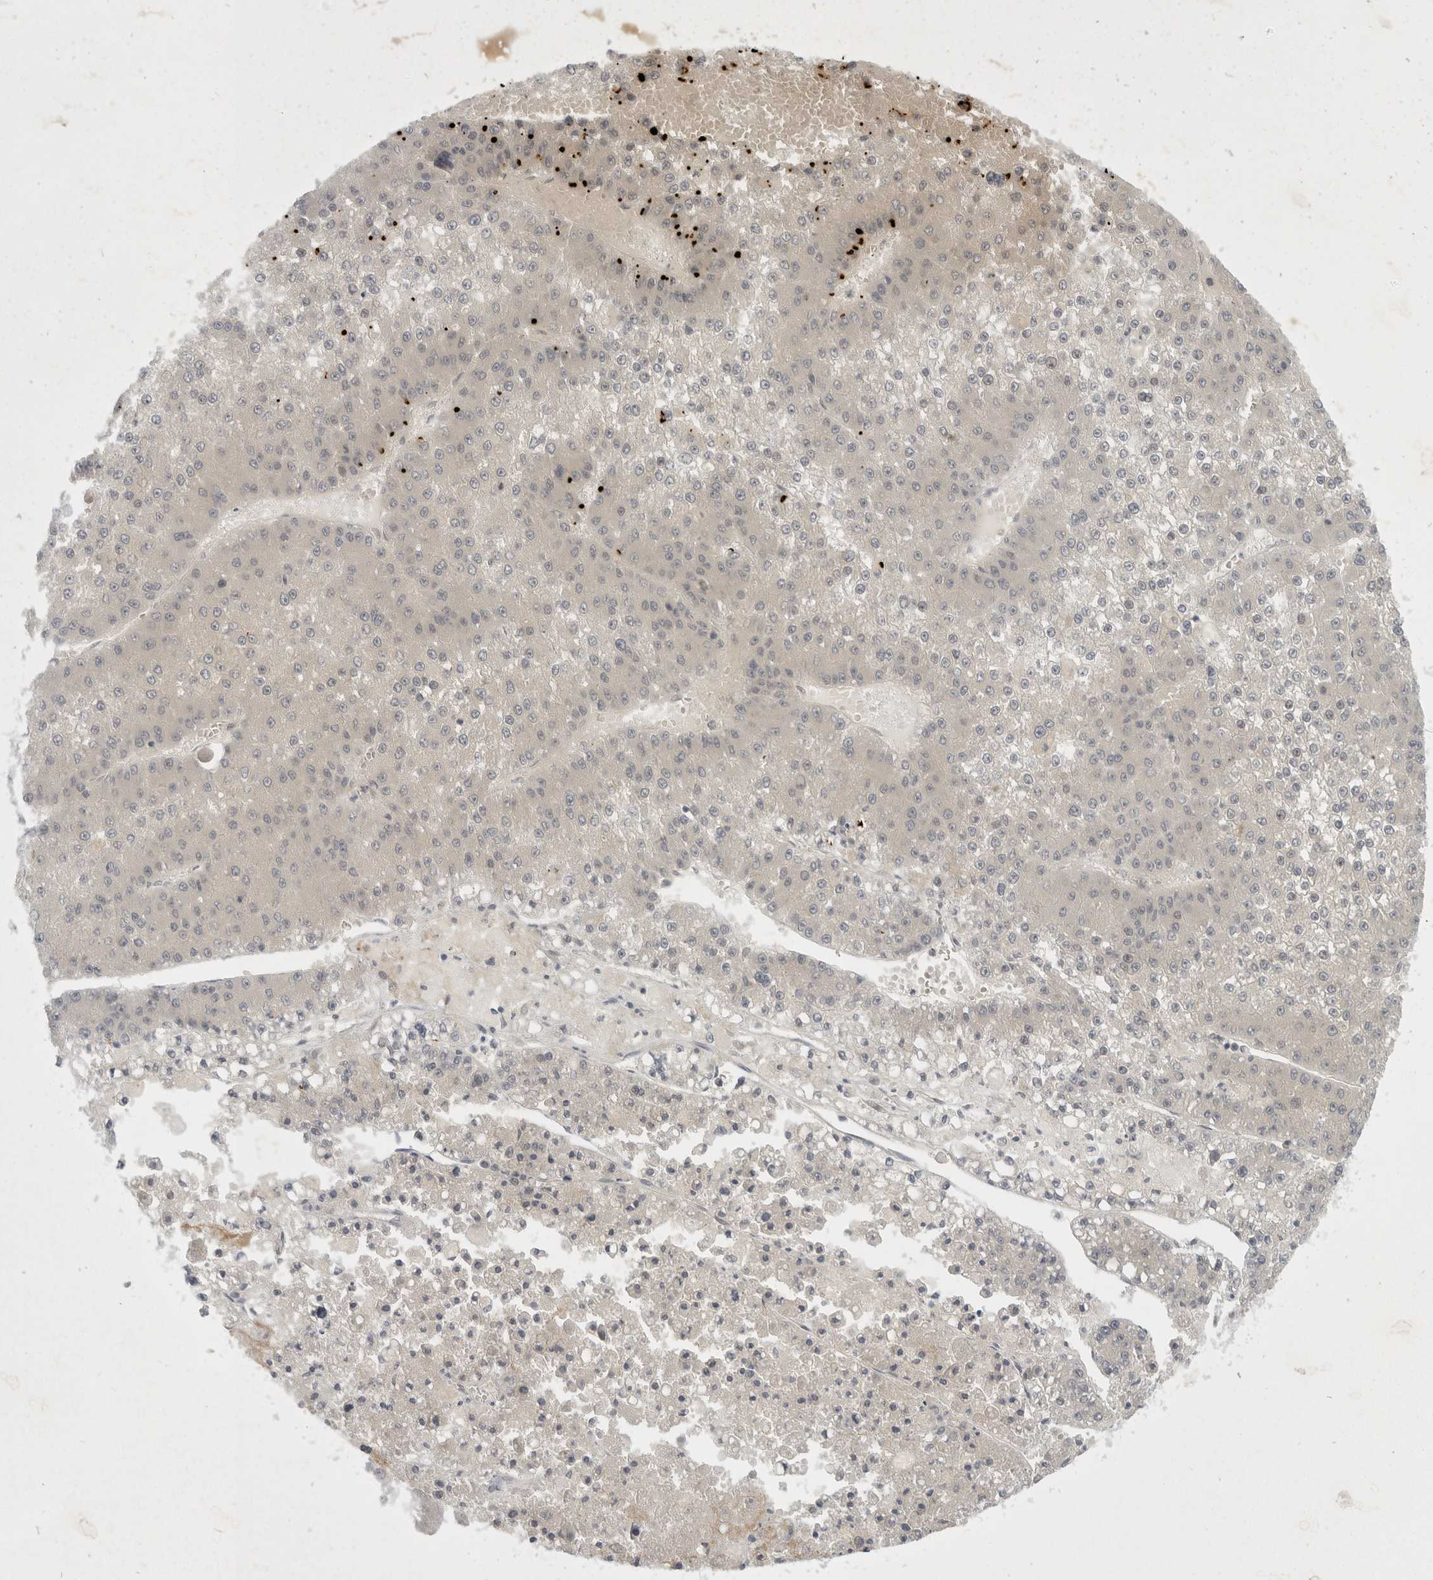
{"staining": {"intensity": "negative", "quantity": "none", "location": "none"}, "tissue": "liver cancer", "cell_type": "Tumor cells", "image_type": "cancer", "snomed": [{"axis": "morphology", "description": "Carcinoma, Hepatocellular, NOS"}, {"axis": "topography", "description": "Liver"}], "caption": "Liver cancer stained for a protein using IHC shows no staining tumor cells.", "gene": "TOM1L2", "patient": {"sex": "female", "age": 73}}